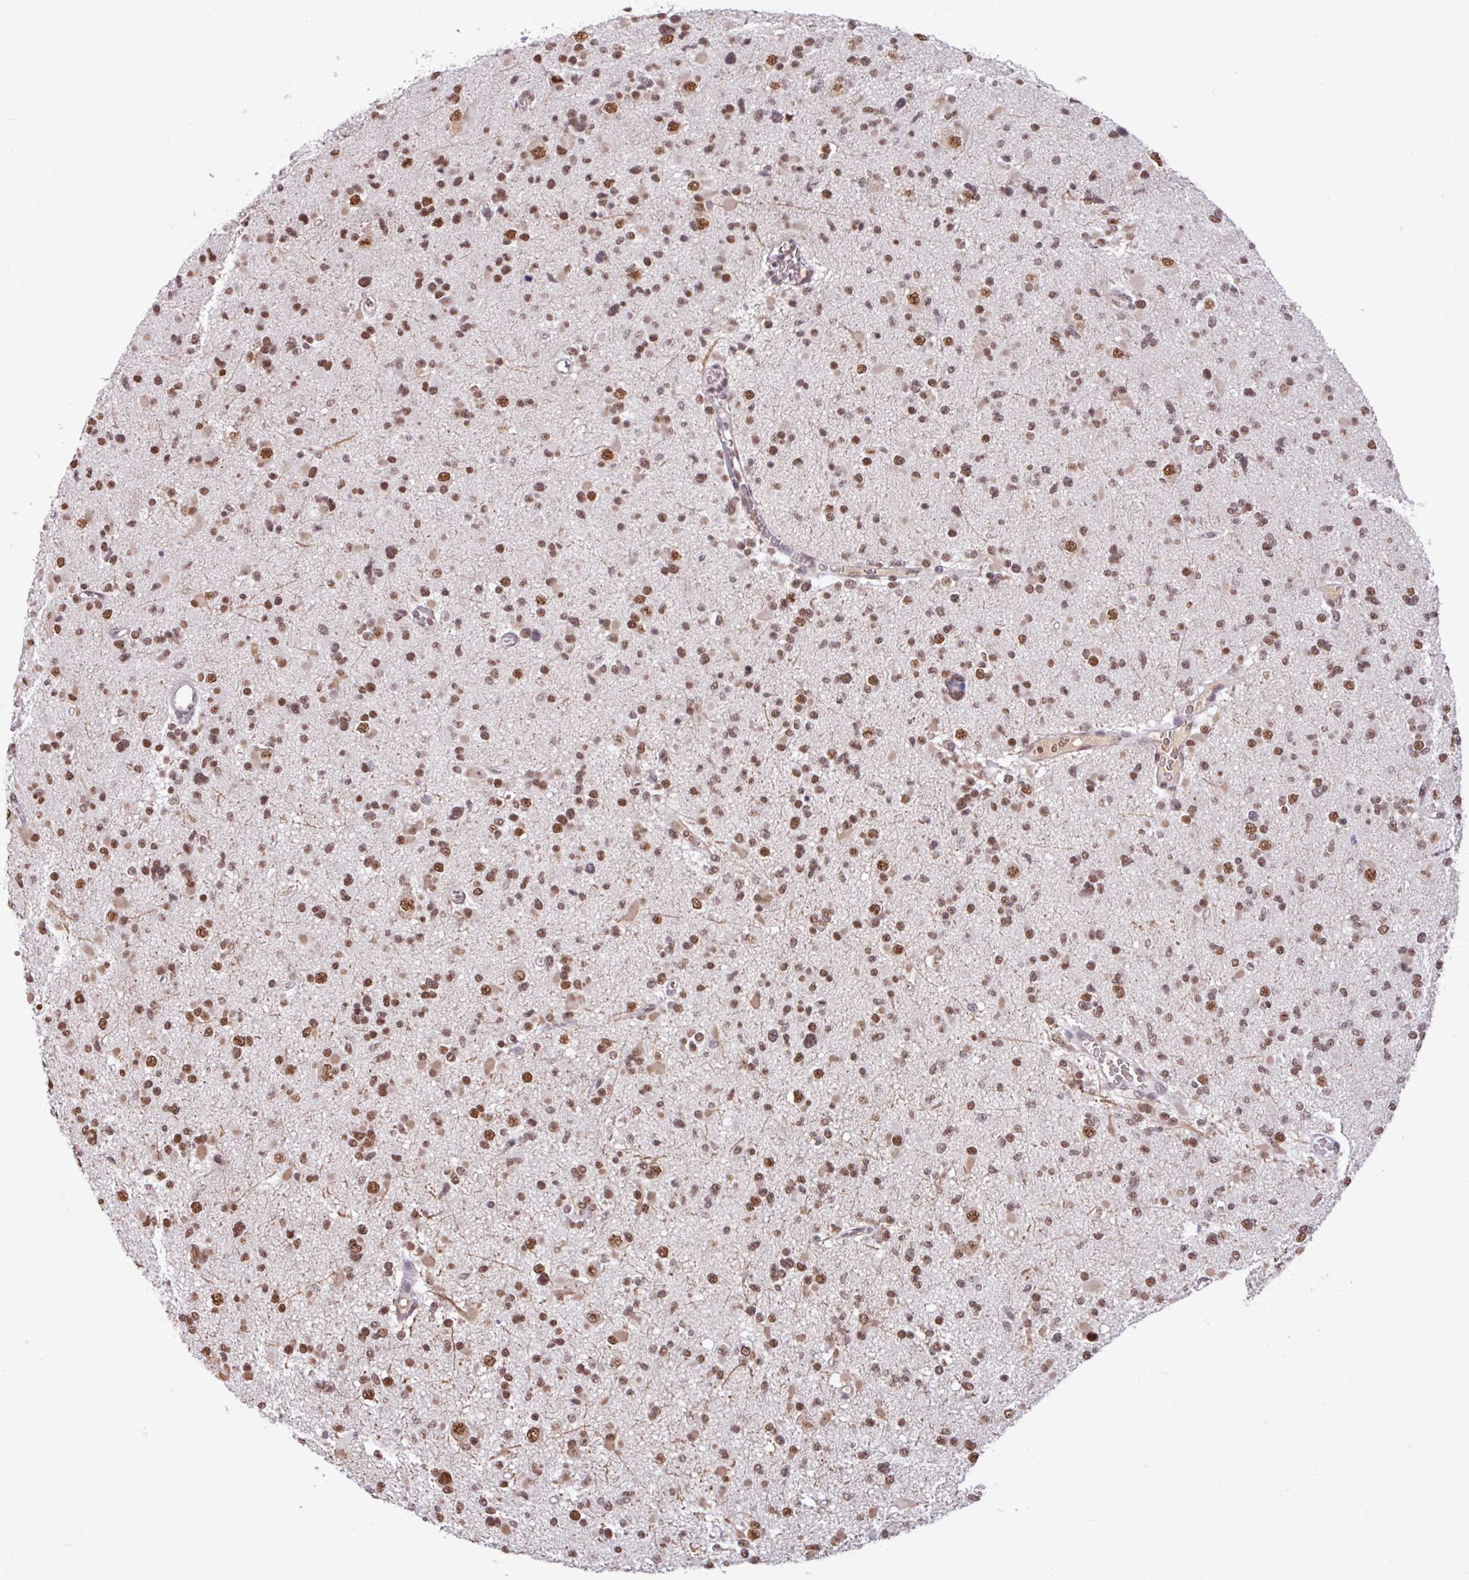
{"staining": {"intensity": "moderate", "quantity": ">75%", "location": "nuclear"}, "tissue": "glioma", "cell_type": "Tumor cells", "image_type": "cancer", "snomed": [{"axis": "morphology", "description": "Glioma, malignant, Low grade"}, {"axis": "topography", "description": "Brain"}], "caption": "Brown immunohistochemical staining in glioma reveals moderate nuclear positivity in about >75% of tumor cells. (IHC, brightfield microscopy, high magnification).", "gene": "TDG", "patient": {"sex": "female", "age": 22}}